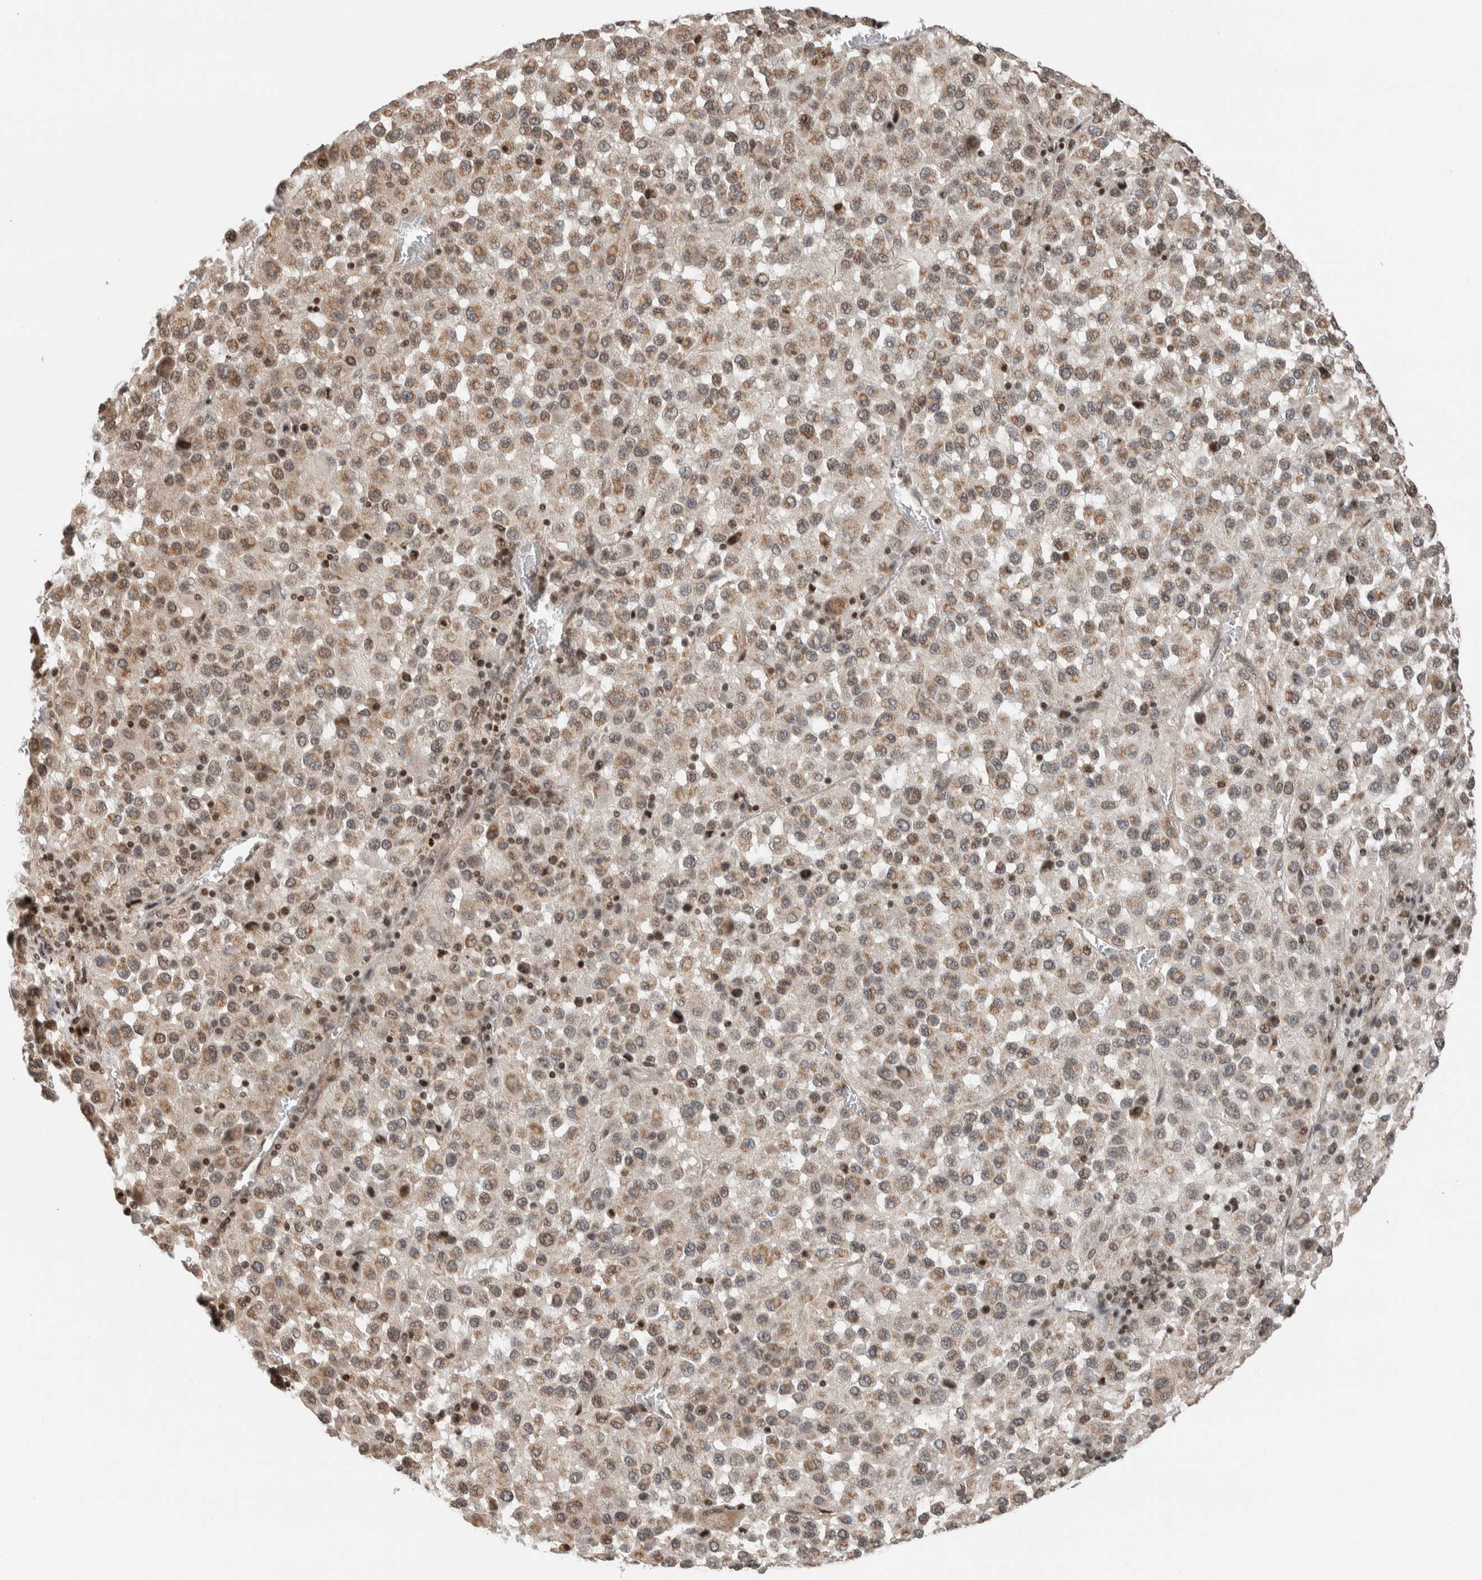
{"staining": {"intensity": "weak", "quantity": "25%-75%", "location": "cytoplasmic/membranous,nuclear"}, "tissue": "melanoma", "cell_type": "Tumor cells", "image_type": "cancer", "snomed": [{"axis": "morphology", "description": "Malignant melanoma, Metastatic site"}, {"axis": "topography", "description": "Lung"}], "caption": "DAB (3,3'-diaminobenzidine) immunohistochemical staining of malignant melanoma (metastatic site) reveals weak cytoplasmic/membranous and nuclear protein expression in about 25%-75% of tumor cells.", "gene": "NPLOC4", "patient": {"sex": "male", "age": 64}}